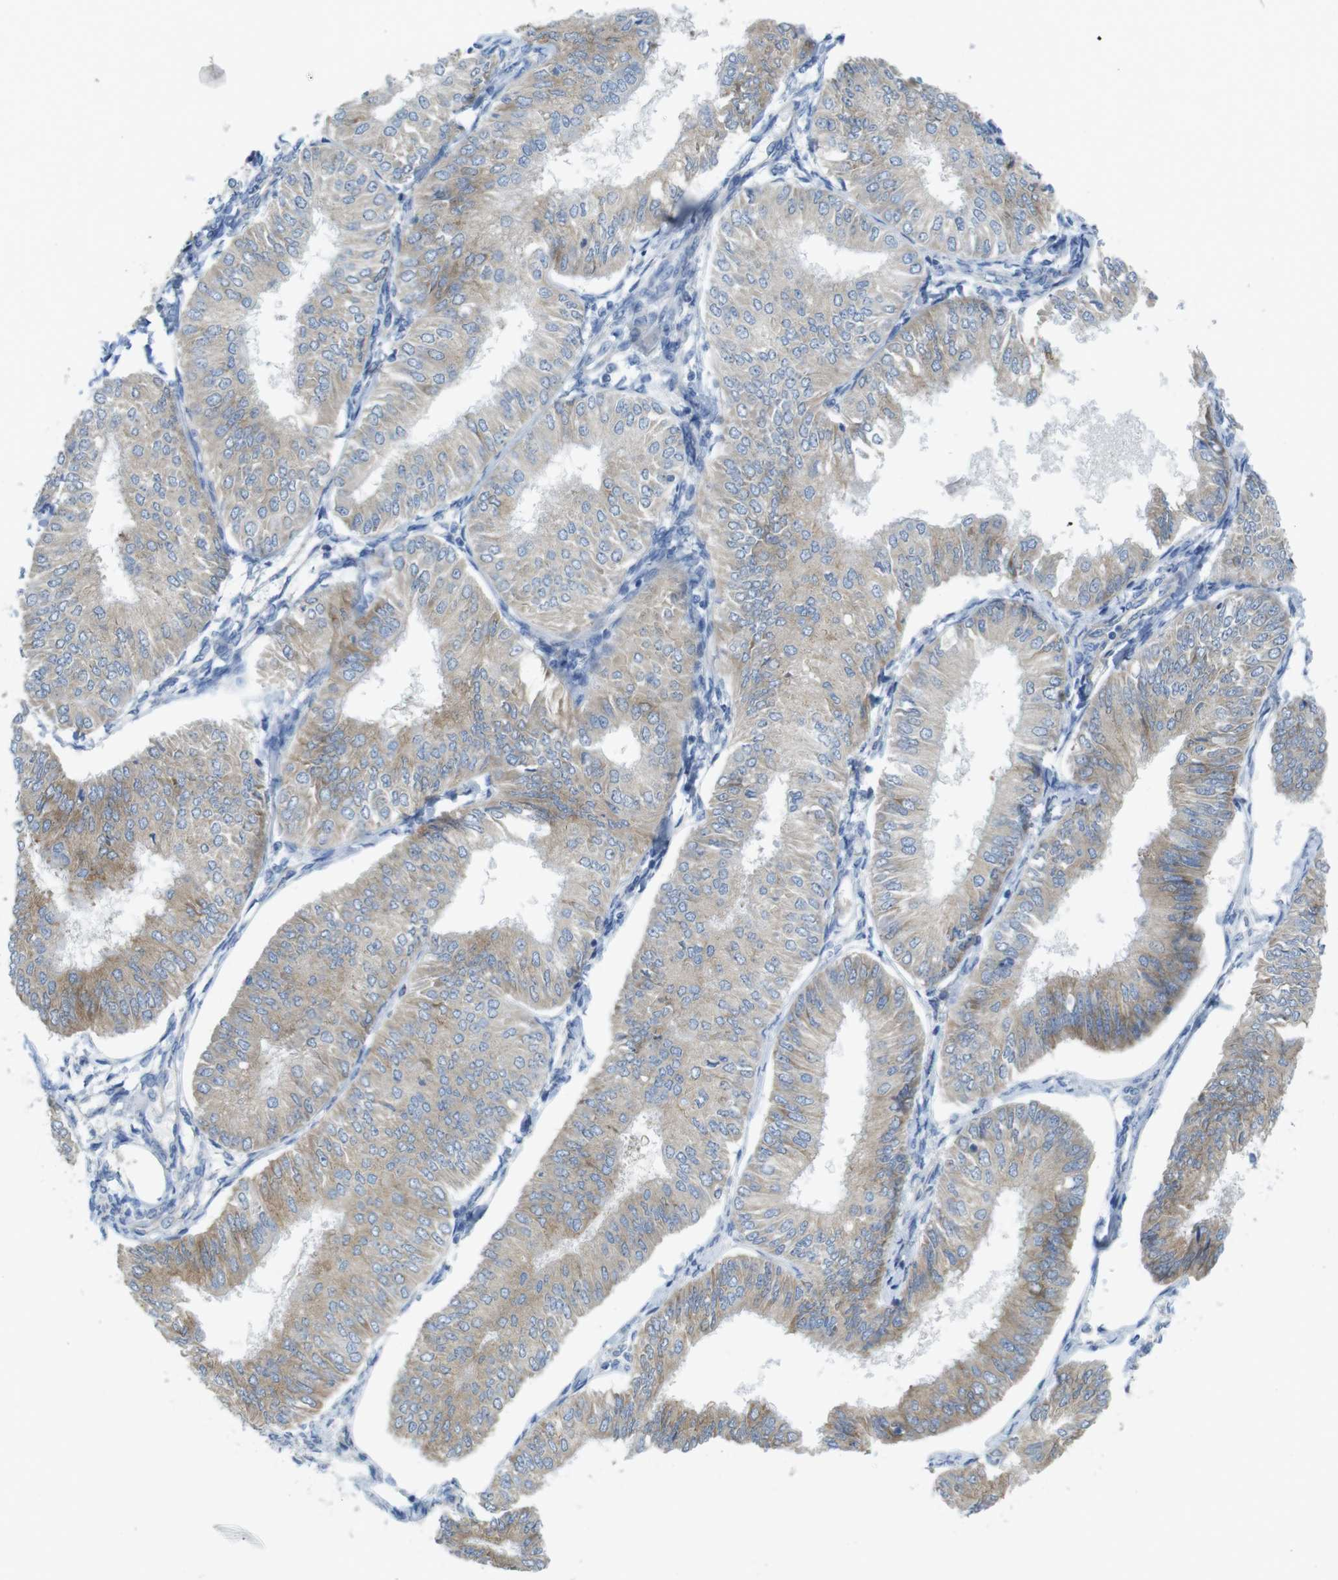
{"staining": {"intensity": "moderate", "quantity": ">75%", "location": "cytoplasmic/membranous"}, "tissue": "endometrial cancer", "cell_type": "Tumor cells", "image_type": "cancer", "snomed": [{"axis": "morphology", "description": "Adenocarcinoma, NOS"}, {"axis": "topography", "description": "Endometrium"}], "caption": "Endometrial cancer (adenocarcinoma) tissue exhibits moderate cytoplasmic/membranous expression in approximately >75% of tumor cells, visualized by immunohistochemistry. (DAB IHC, brown staining for protein, blue staining for nuclei).", "gene": "TMEM234", "patient": {"sex": "female", "age": 58}}